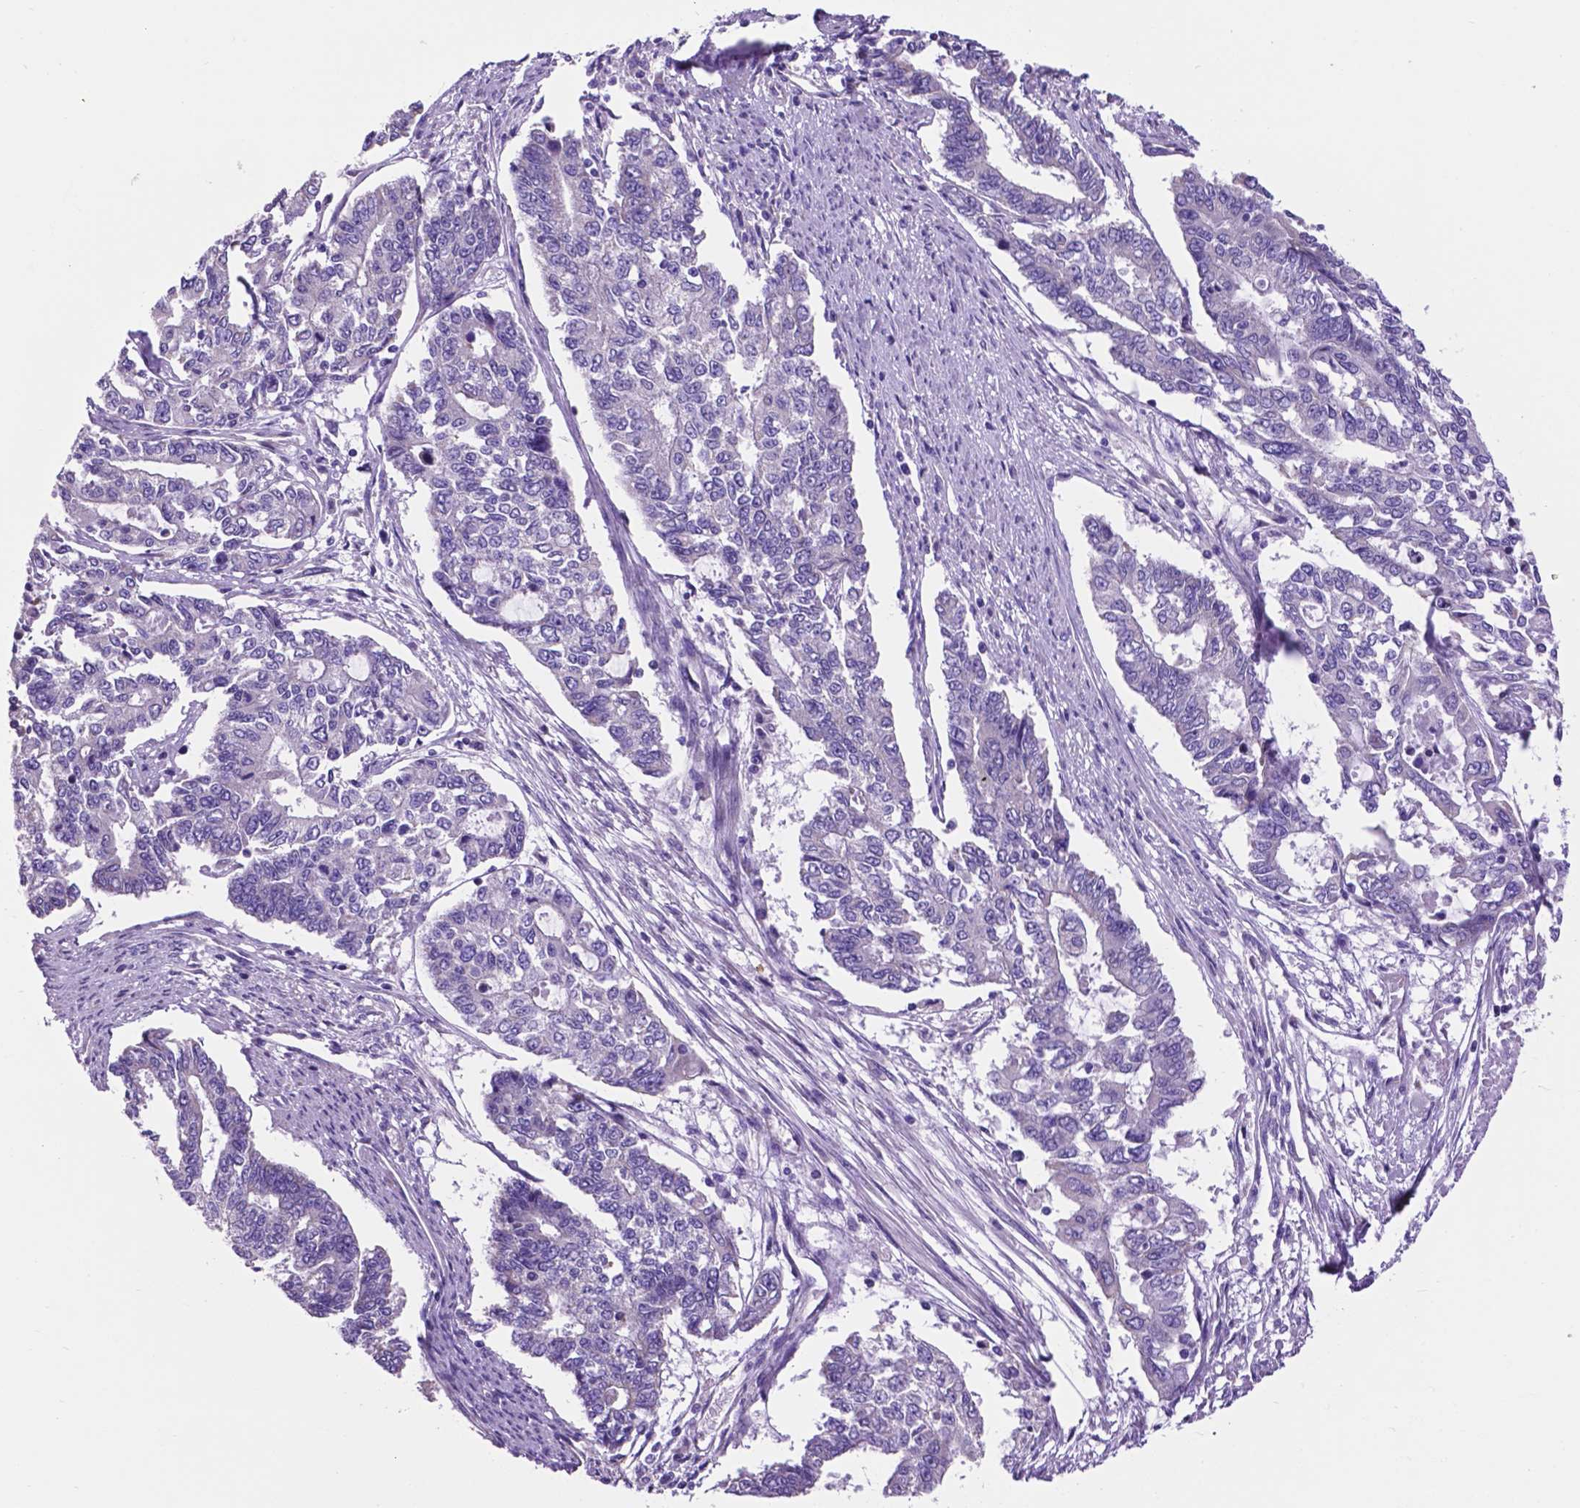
{"staining": {"intensity": "negative", "quantity": "none", "location": "none"}, "tissue": "endometrial cancer", "cell_type": "Tumor cells", "image_type": "cancer", "snomed": [{"axis": "morphology", "description": "Adenocarcinoma, NOS"}, {"axis": "topography", "description": "Uterus"}], "caption": "High power microscopy micrograph of an immunohistochemistry (IHC) photomicrograph of endometrial cancer (adenocarcinoma), revealing no significant staining in tumor cells.", "gene": "TMEM121B", "patient": {"sex": "female", "age": 59}}